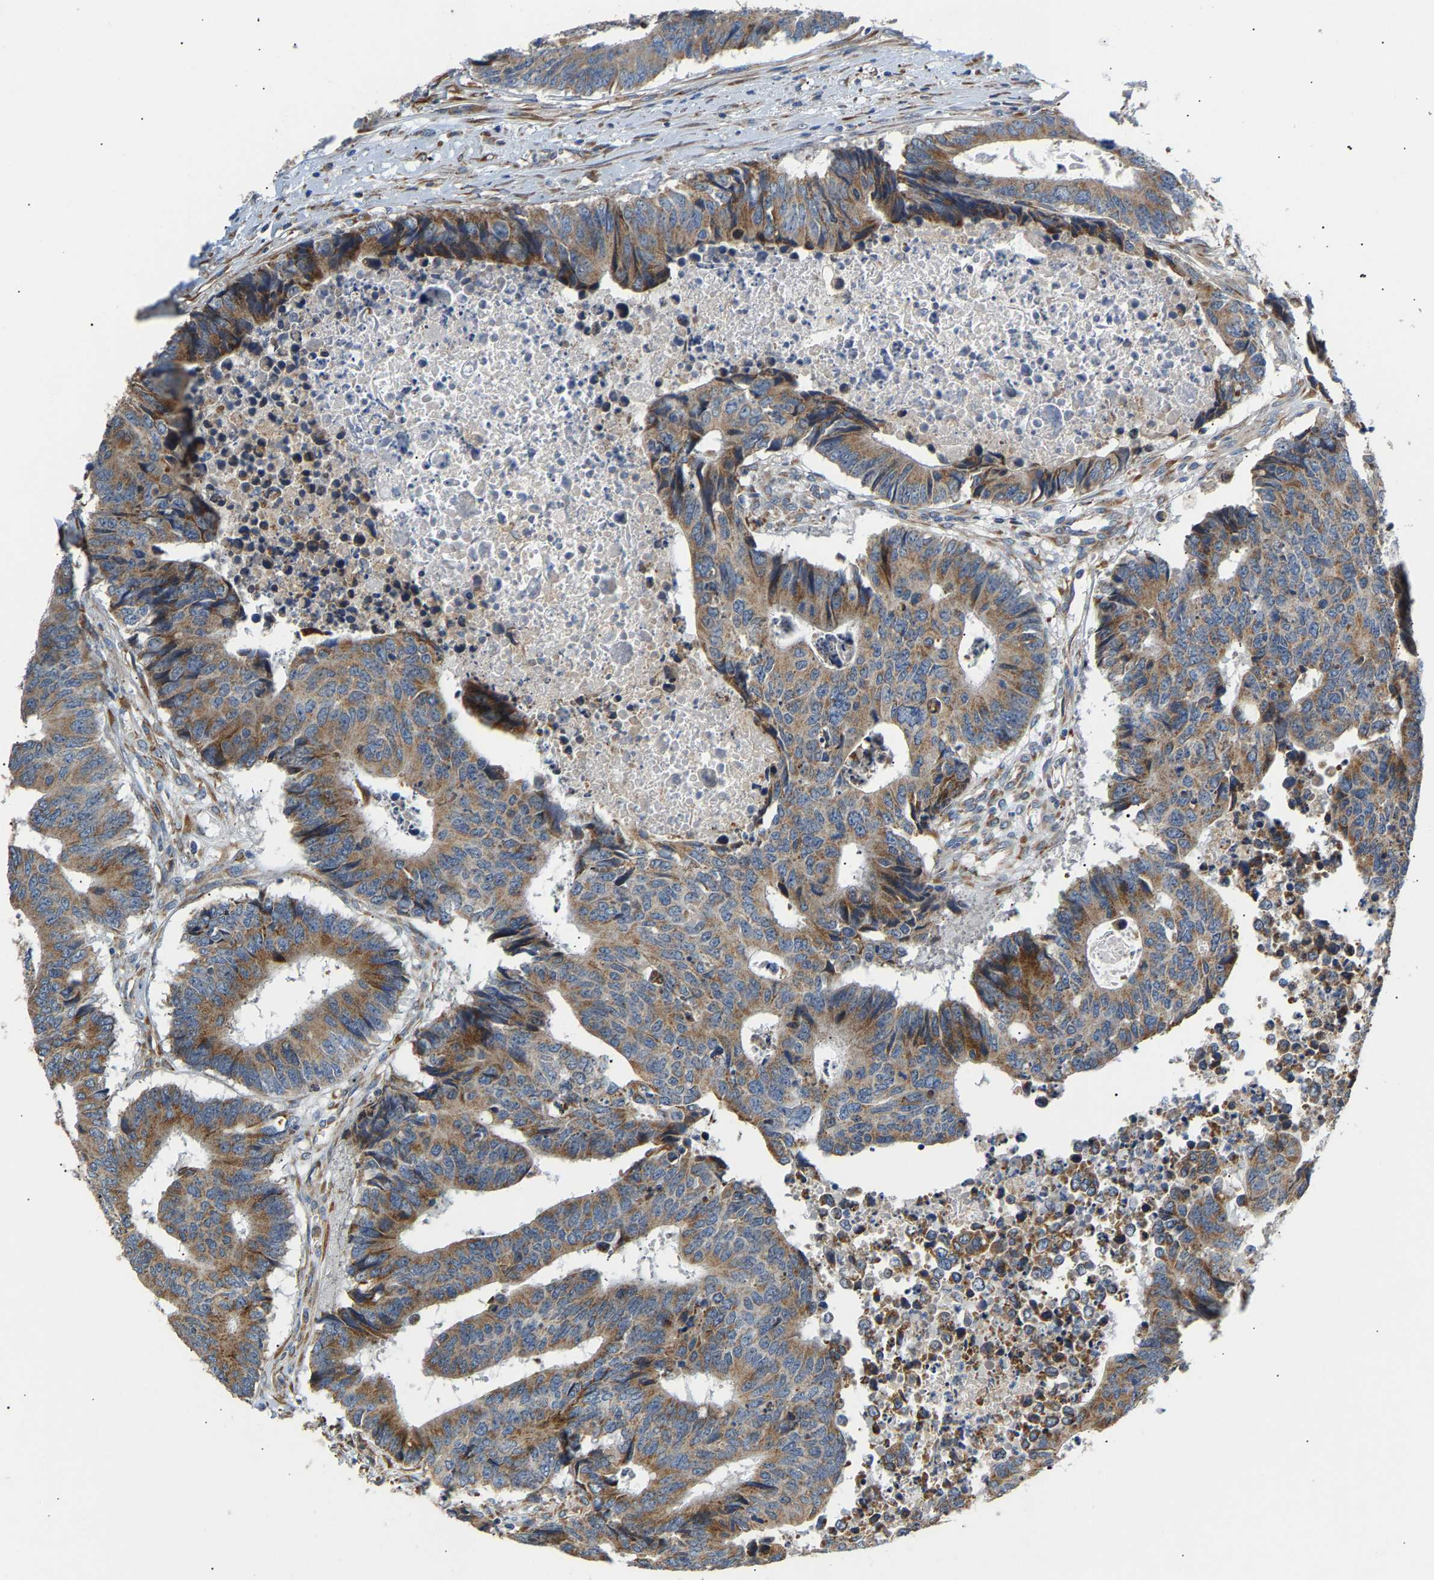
{"staining": {"intensity": "moderate", "quantity": ">75%", "location": "cytoplasmic/membranous"}, "tissue": "colorectal cancer", "cell_type": "Tumor cells", "image_type": "cancer", "snomed": [{"axis": "morphology", "description": "Adenocarcinoma, NOS"}, {"axis": "topography", "description": "Rectum"}], "caption": "This histopathology image reveals immunohistochemistry staining of human colorectal adenocarcinoma, with medium moderate cytoplasmic/membranous positivity in approximately >75% of tumor cells.", "gene": "TMEM168", "patient": {"sex": "male", "age": 84}}